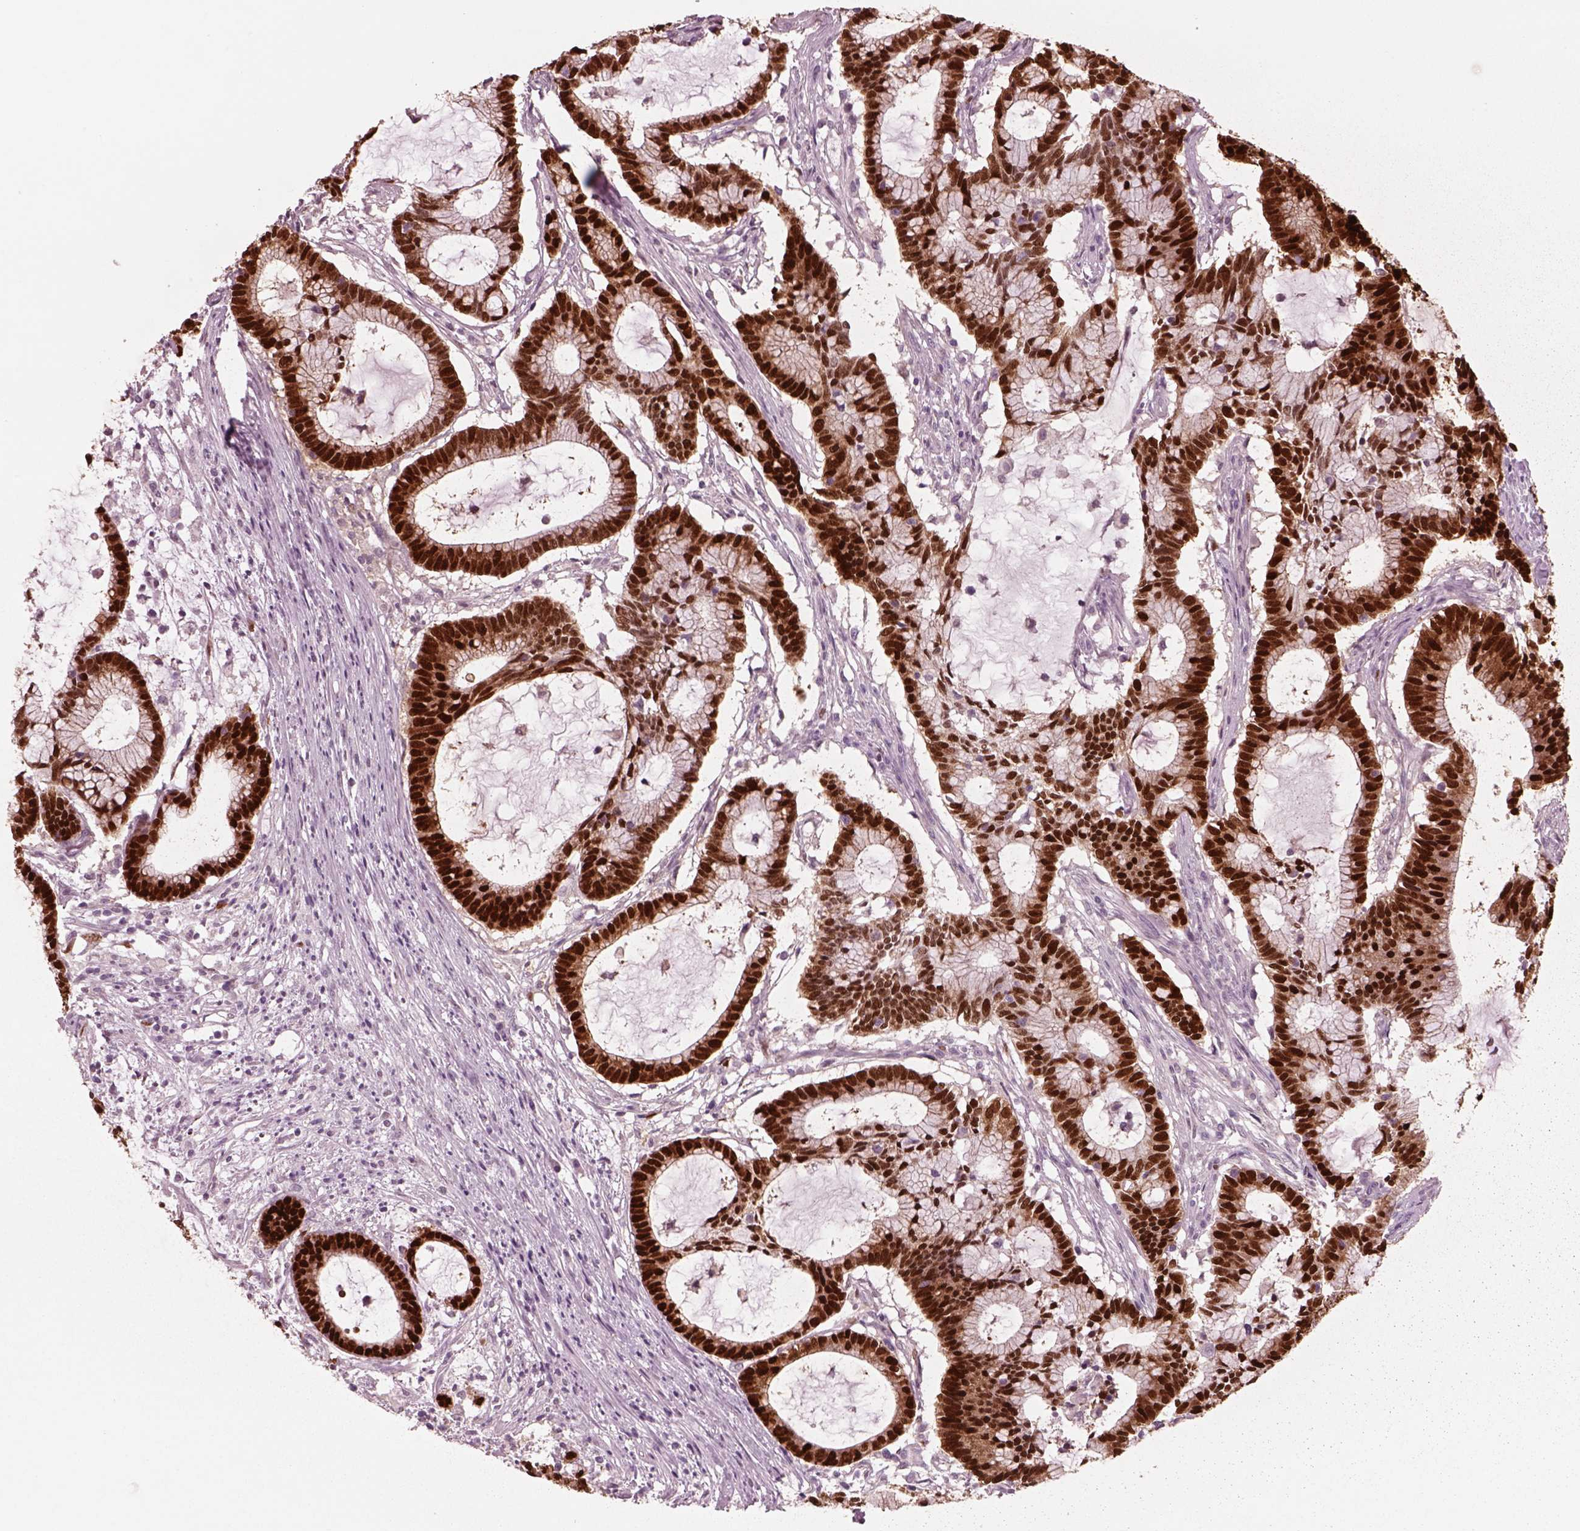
{"staining": {"intensity": "strong", "quantity": ">75%", "location": "nuclear"}, "tissue": "colorectal cancer", "cell_type": "Tumor cells", "image_type": "cancer", "snomed": [{"axis": "morphology", "description": "Adenocarcinoma, NOS"}, {"axis": "topography", "description": "Colon"}], "caption": "A brown stain shows strong nuclear positivity of a protein in human colorectal adenocarcinoma tumor cells.", "gene": "SOX9", "patient": {"sex": "female", "age": 78}}